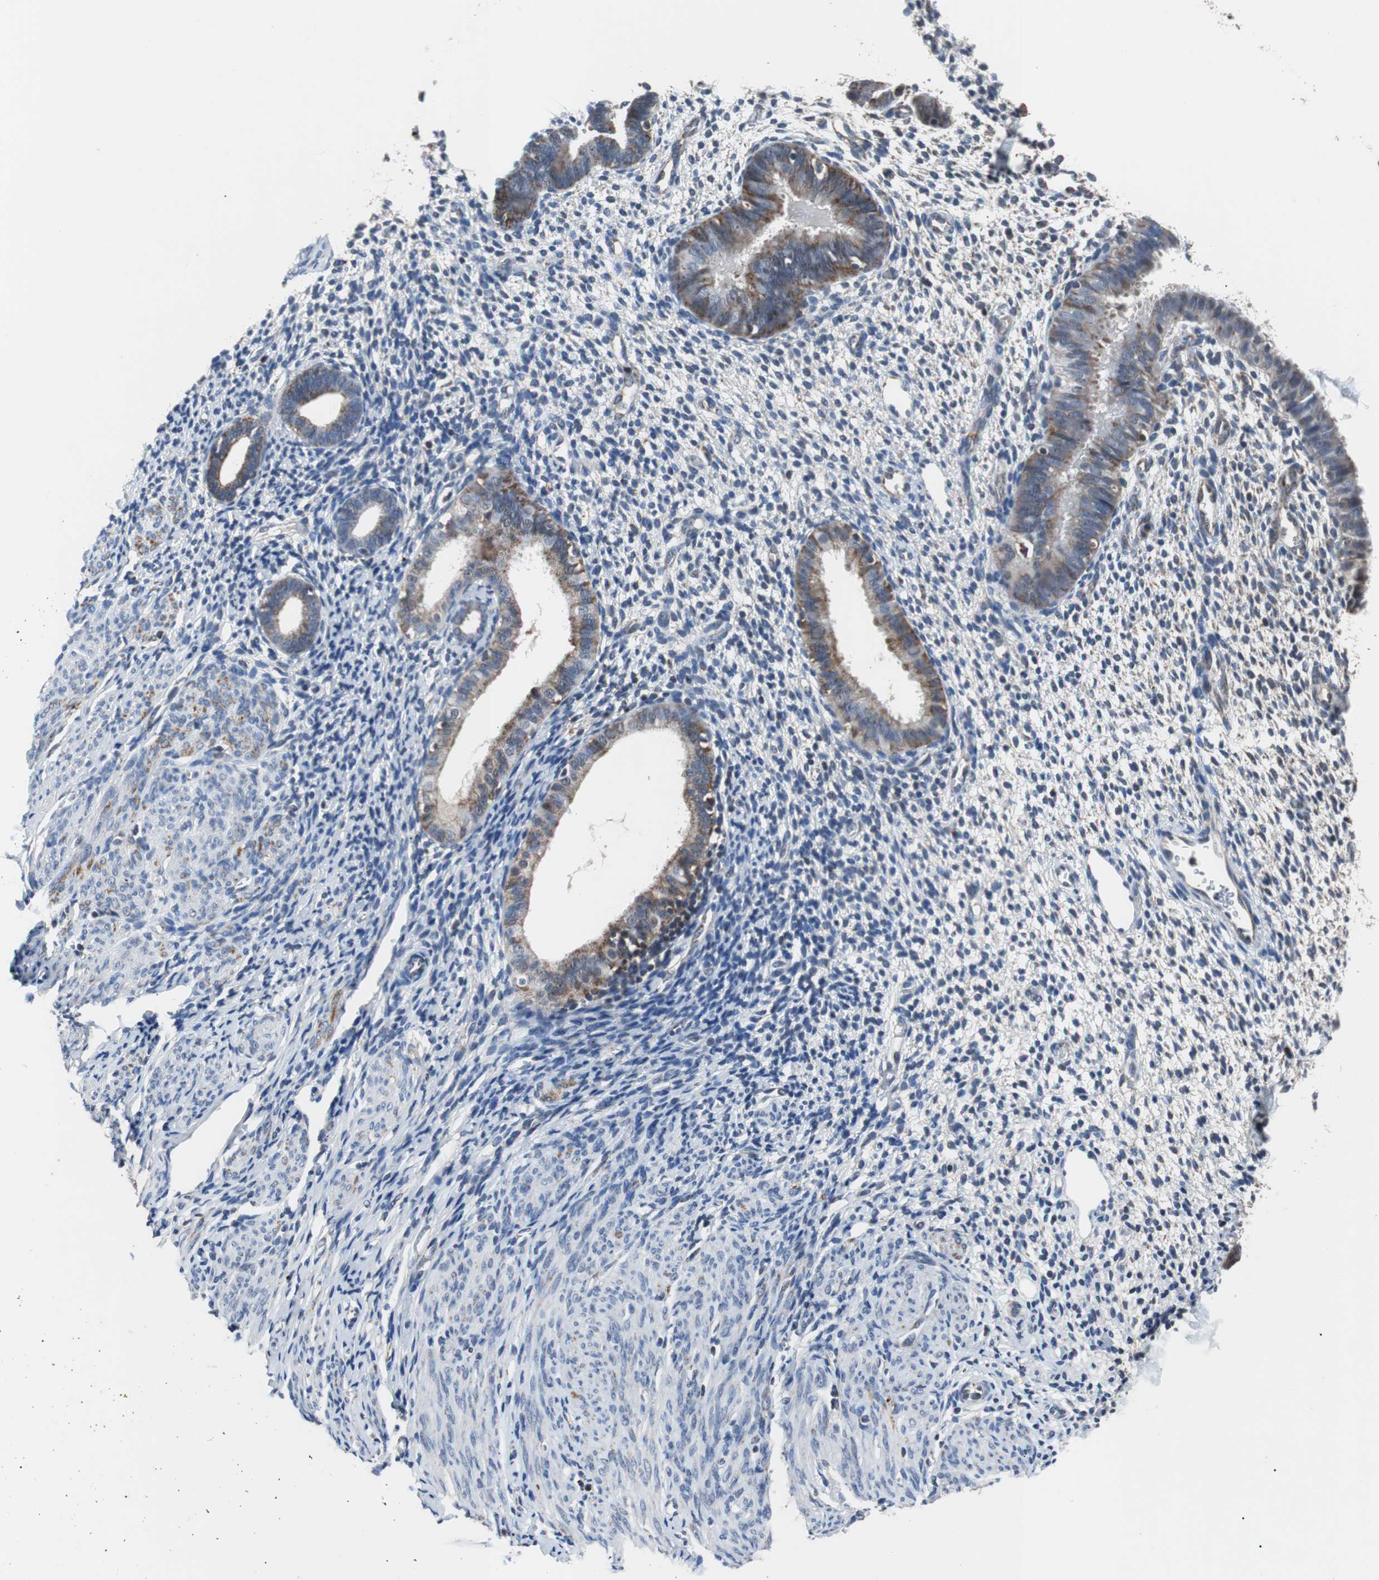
{"staining": {"intensity": "negative", "quantity": "none", "location": "none"}, "tissue": "endometrium", "cell_type": "Cells in endometrial stroma", "image_type": "normal", "snomed": [{"axis": "morphology", "description": "Normal tissue, NOS"}, {"axis": "topography", "description": "Endometrium"}], "caption": "Image shows no significant protein expression in cells in endometrial stroma of benign endometrium. (Brightfield microscopy of DAB (3,3'-diaminobenzidine) immunohistochemistry (IHC) at high magnification).", "gene": "PITRM1", "patient": {"sex": "female", "age": 61}}